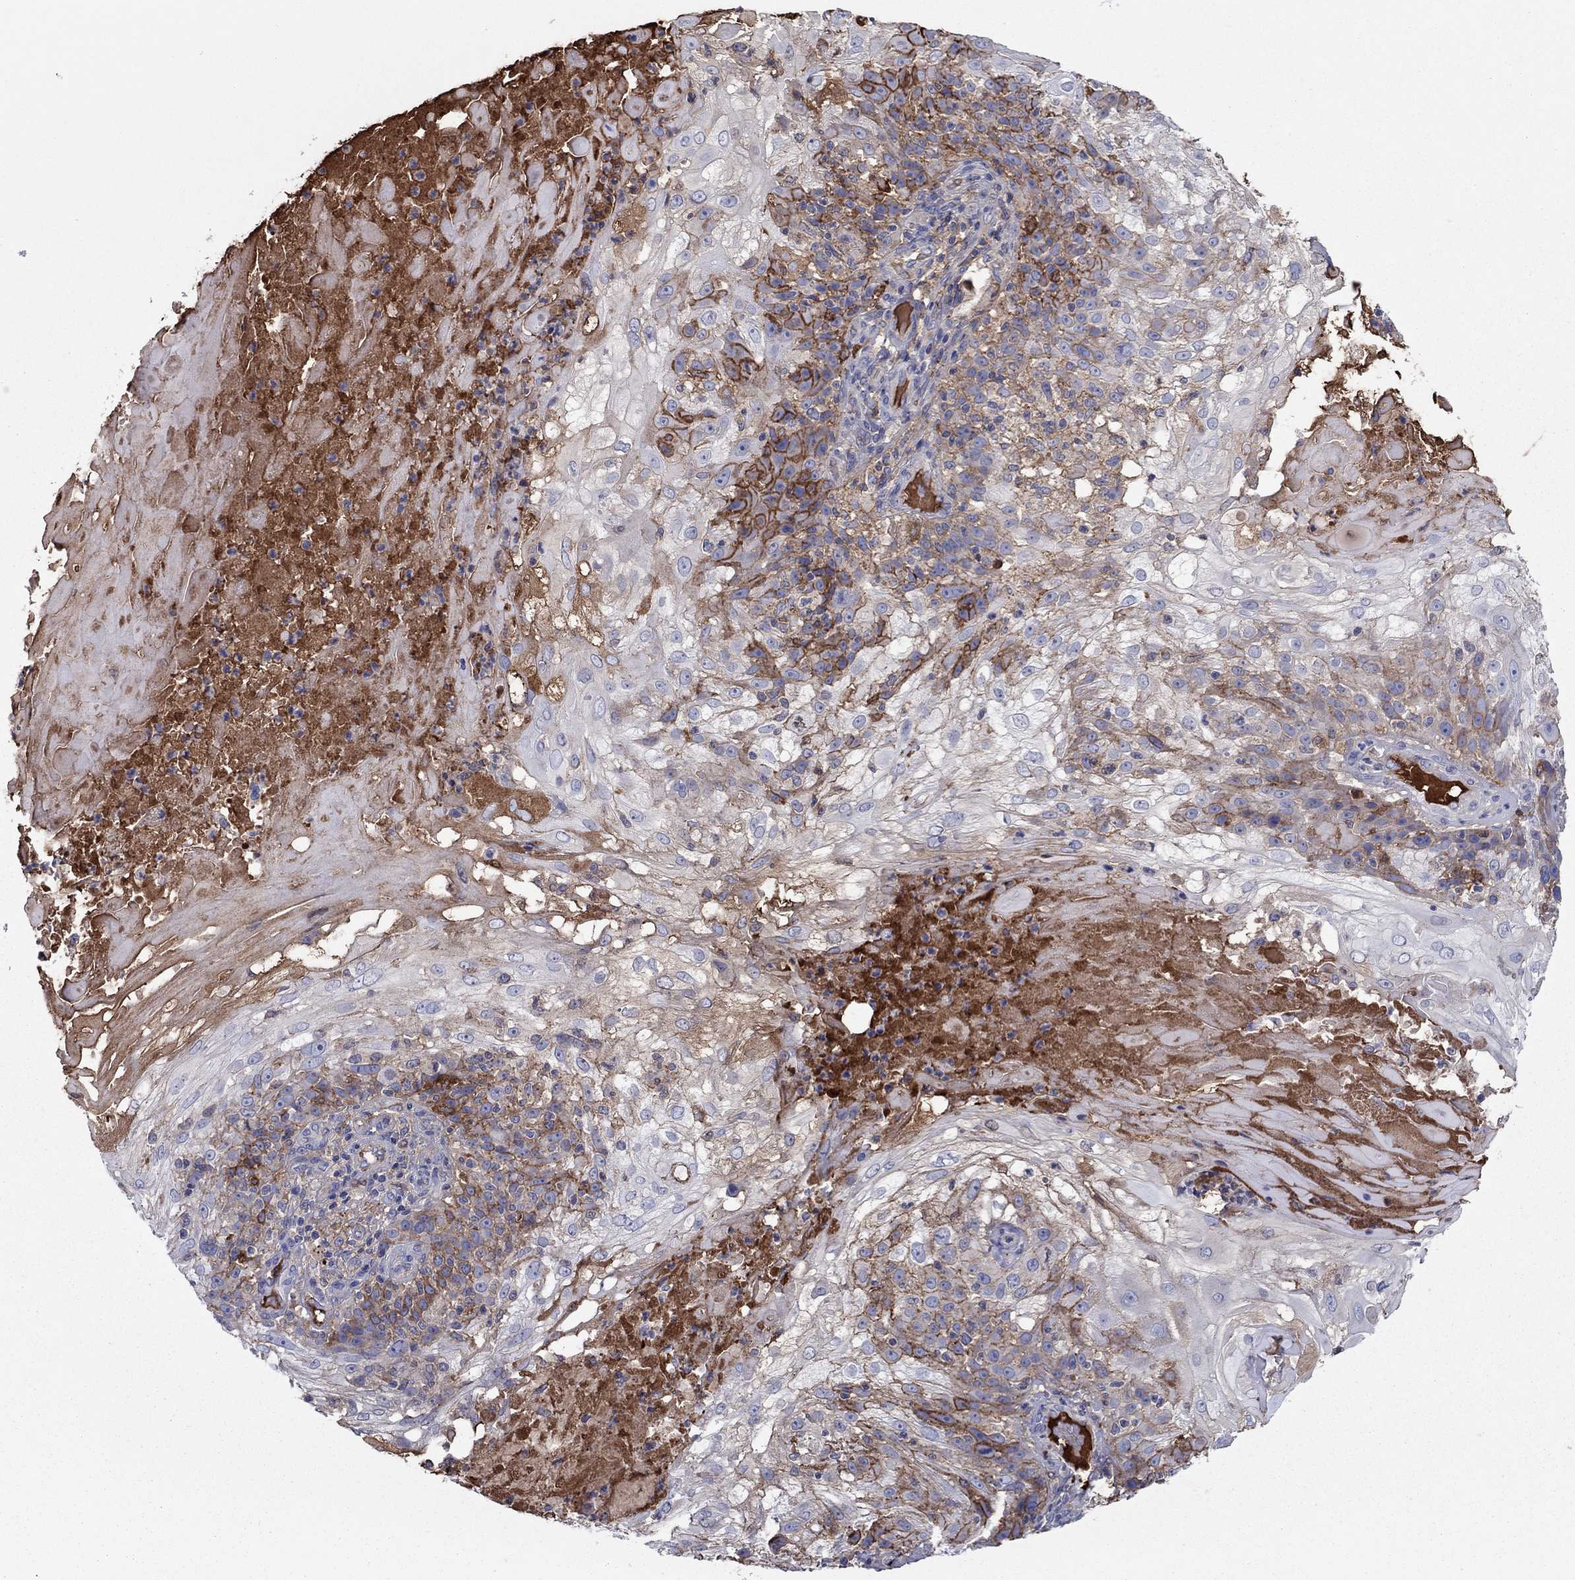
{"staining": {"intensity": "strong", "quantity": "<25%", "location": "cytoplasmic/membranous"}, "tissue": "skin cancer", "cell_type": "Tumor cells", "image_type": "cancer", "snomed": [{"axis": "morphology", "description": "Normal tissue, NOS"}, {"axis": "morphology", "description": "Squamous cell carcinoma, NOS"}, {"axis": "topography", "description": "Skin"}], "caption": "This is a photomicrograph of IHC staining of skin cancer (squamous cell carcinoma), which shows strong staining in the cytoplasmic/membranous of tumor cells.", "gene": "HPX", "patient": {"sex": "female", "age": 83}}